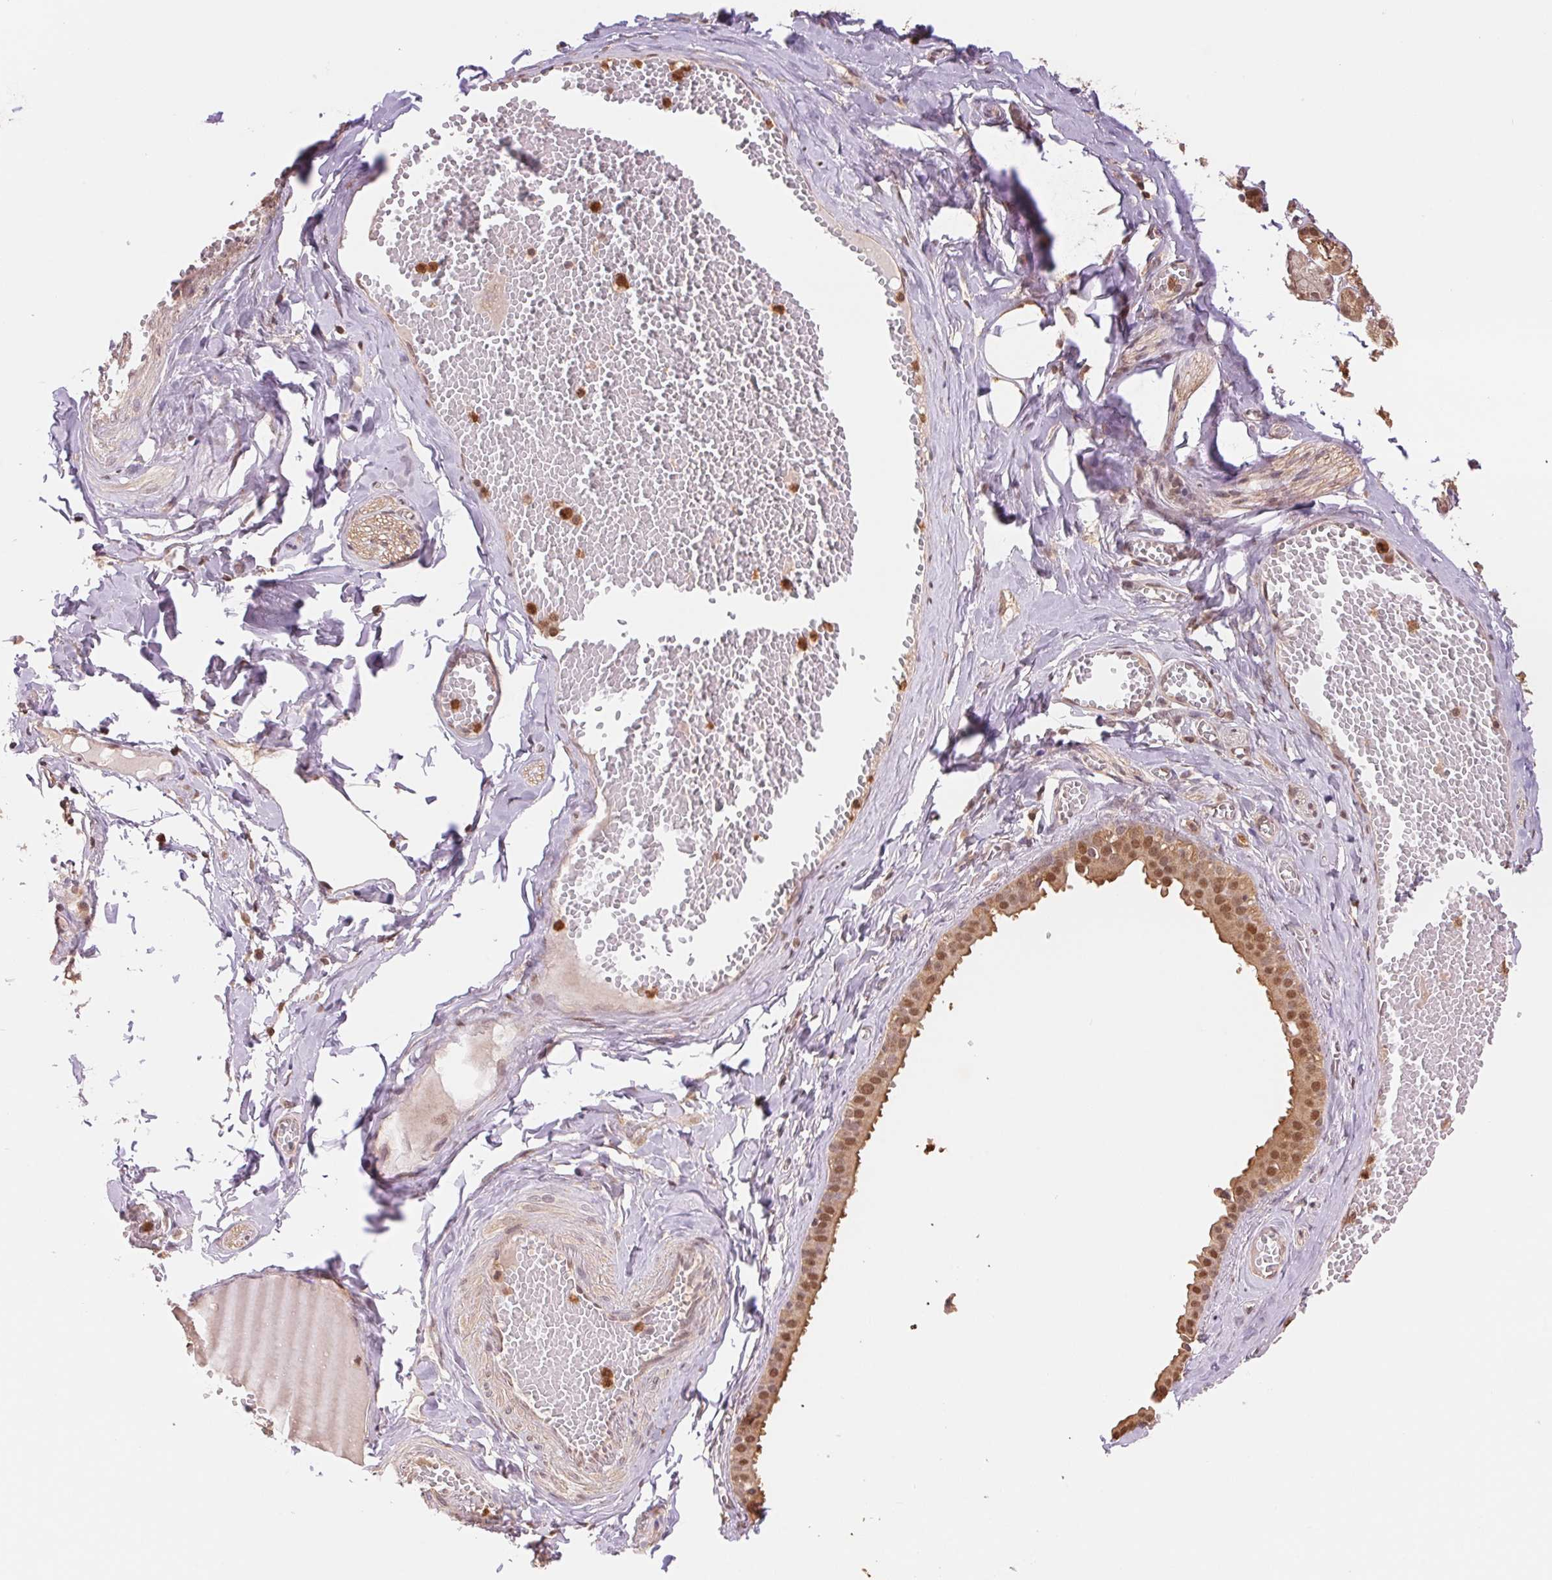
{"staining": {"intensity": "moderate", "quantity": ">75%", "location": "cytoplasmic/membranous,nuclear"}, "tissue": "salivary gland", "cell_type": "Glandular cells", "image_type": "normal", "snomed": [{"axis": "morphology", "description": "Normal tissue, NOS"}, {"axis": "topography", "description": "Salivary gland"}, {"axis": "topography", "description": "Peripheral nerve tissue"}], "caption": "High-power microscopy captured an immunohistochemistry histopathology image of benign salivary gland, revealing moderate cytoplasmic/membranous,nuclear staining in about >75% of glandular cells.", "gene": "CDC123", "patient": {"sex": "male", "age": 71}}